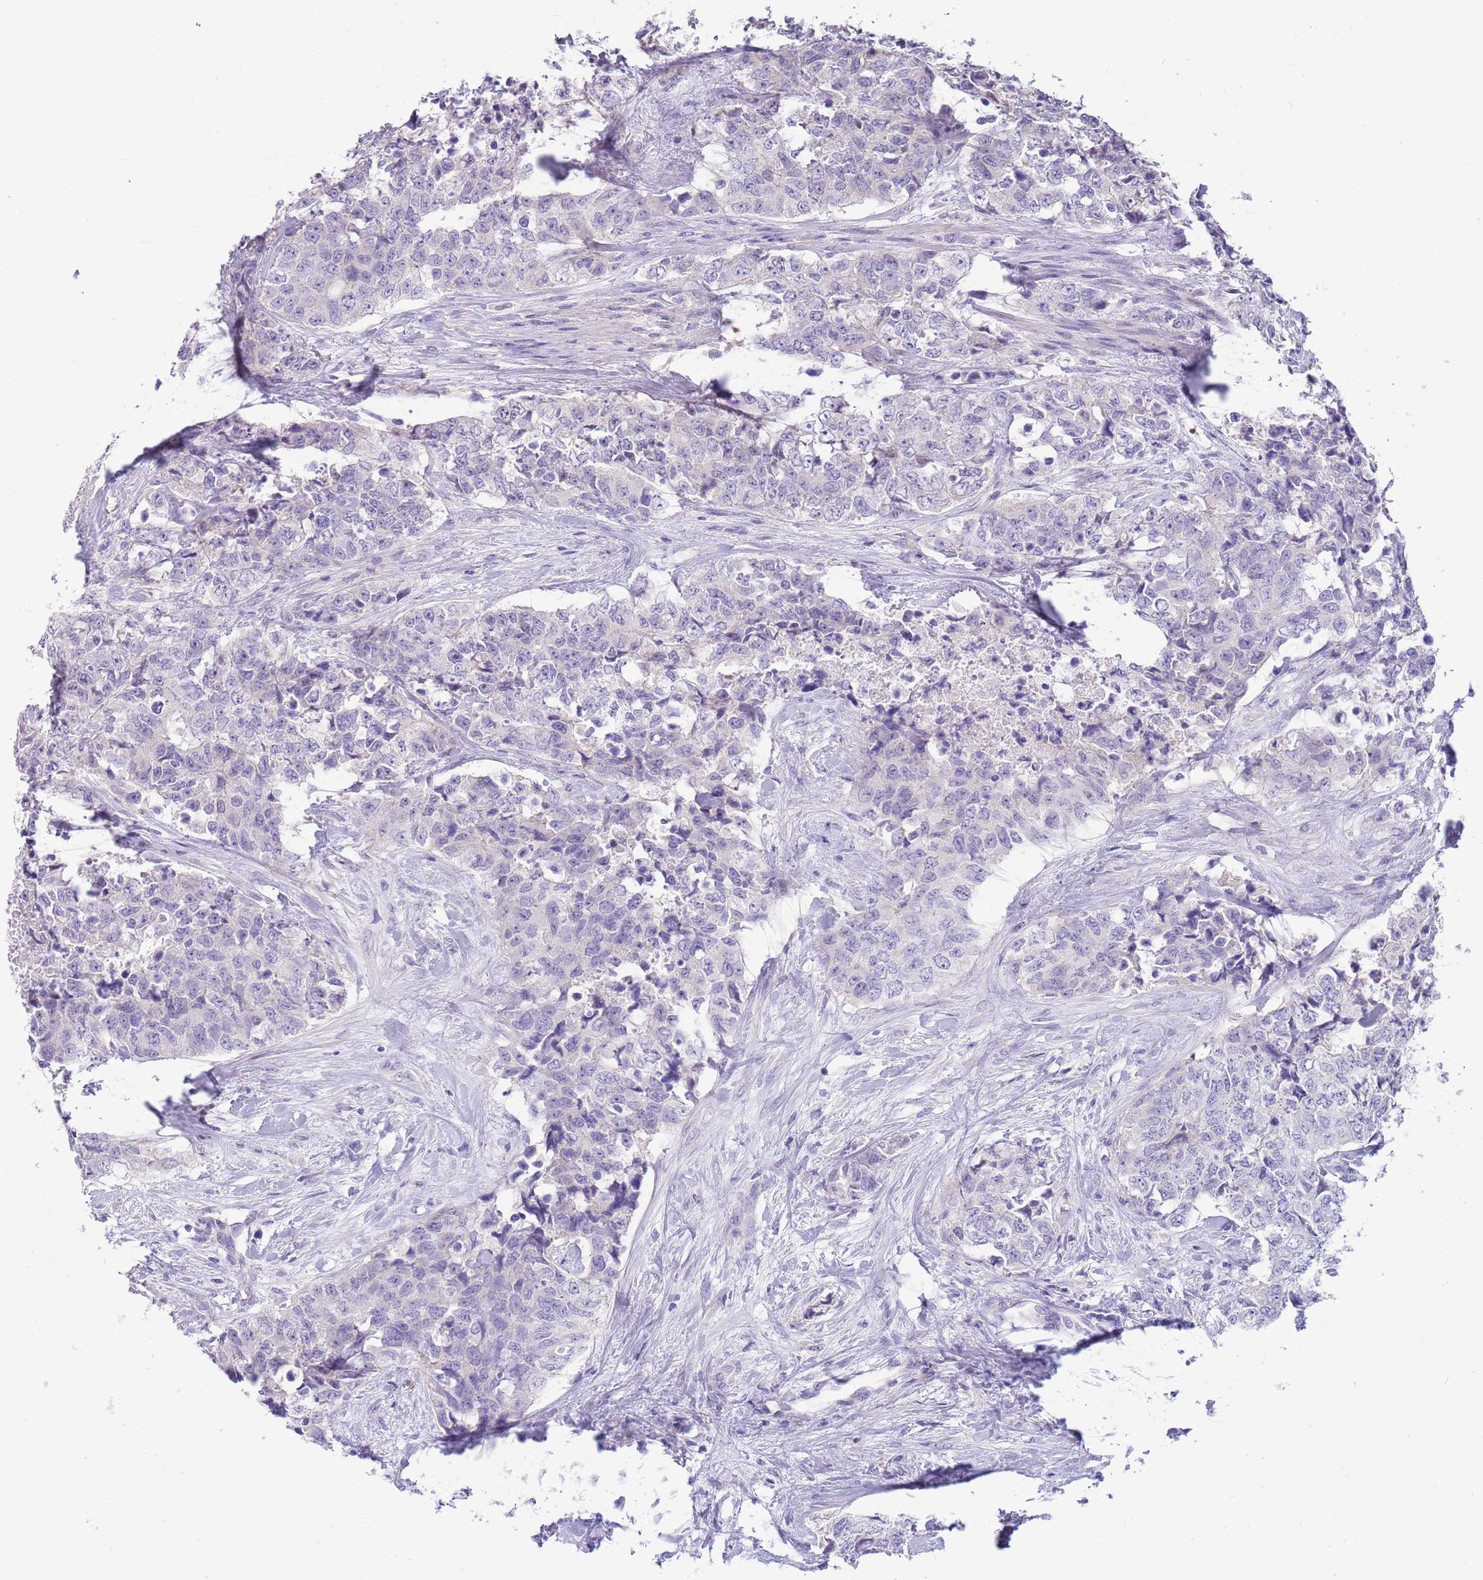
{"staining": {"intensity": "negative", "quantity": "none", "location": "none"}, "tissue": "urothelial cancer", "cell_type": "Tumor cells", "image_type": "cancer", "snomed": [{"axis": "morphology", "description": "Urothelial carcinoma, High grade"}, {"axis": "topography", "description": "Urinary bladder"}], "caption": "The image demonstrates no staining of tumor cells in urothelial cancer. (DAB (3,3'-diaminobenzidine) IHC with hematoxylin counter stain).", "gene": "CABYR", "patient": {"sex": "female", "age": 78}}